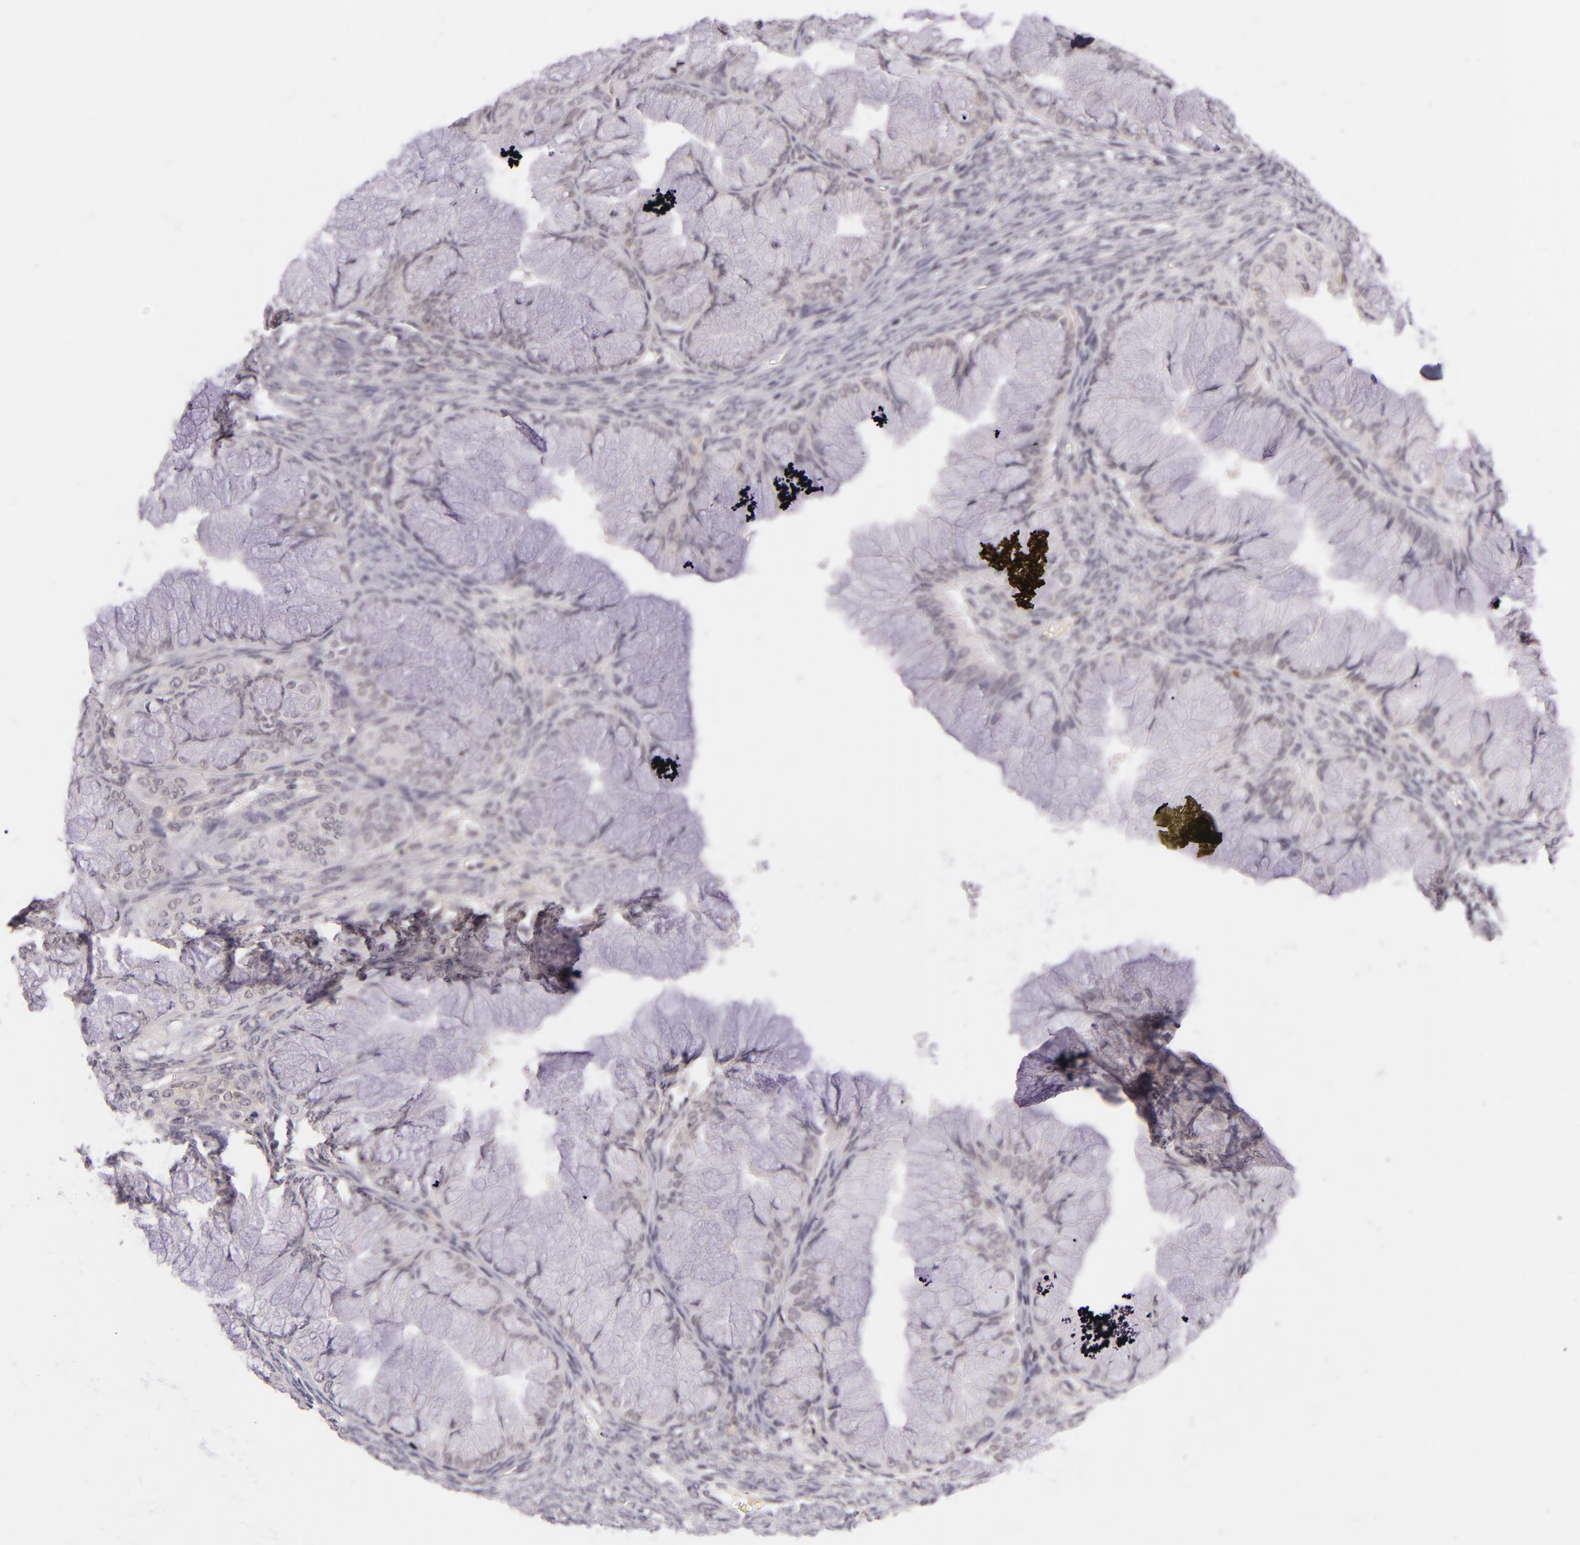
{"staining": {"intensity": "negative", "quantity": "none", "location": "none"}, "tissue": "ovarian cancer", "cell_type": "Tumor cells", "image_type": "cancer", "snomed": [{"axis": "morphology", "description": "Cystadenocarcinoma, mucinous, NOS"}, {"axis": "topography", "description": "Ovary"}], "caption": "Protein analysis of ovarian mucinous cystadenocarcinoma reveals no significant positivity in tumor cells. (Immunohistochemistry (ihc), brightfield microscopy, high magnification).", "gene": "CASP8", "patient": {"sex": "female", "age": 63}}